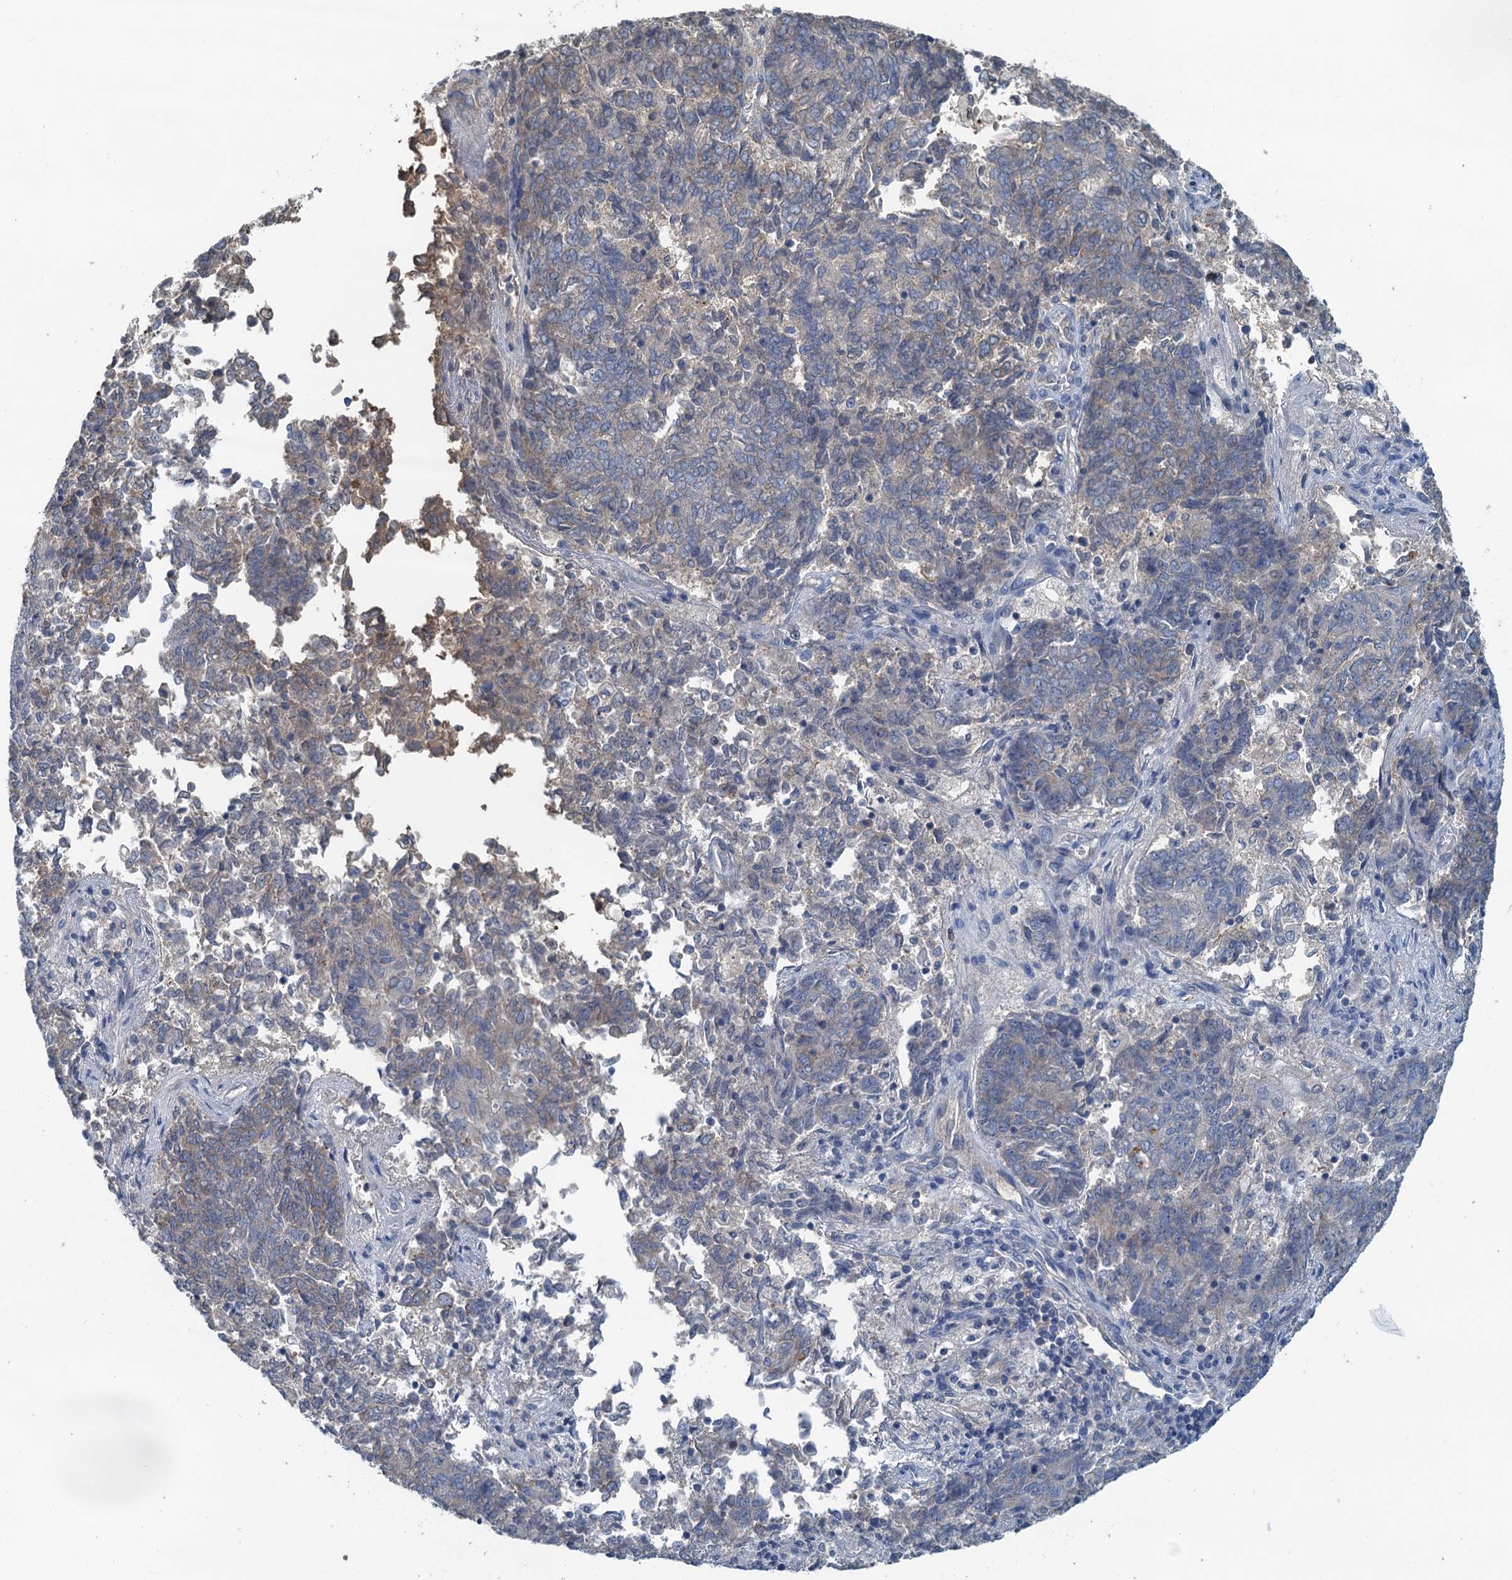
{"staining": {"intensity": "negative", "quantity": "none", "location": "none"}, "tissue": "endometrial cancer", "cell_type": "Tumor cells", "image_type": "cancer", "snomed": [{"axis": "morphology", "description": "Adenocarcinoma, NOS"}, {"axis": "topography", "description": "Endometrium"}], "caption": "An image of adenocarcinoma (endometrial) stained for a protein demonstrates no brown staining in tumor cells.", "gene": "LSM14B", "patient": {"sex": "female", "age": 80}}